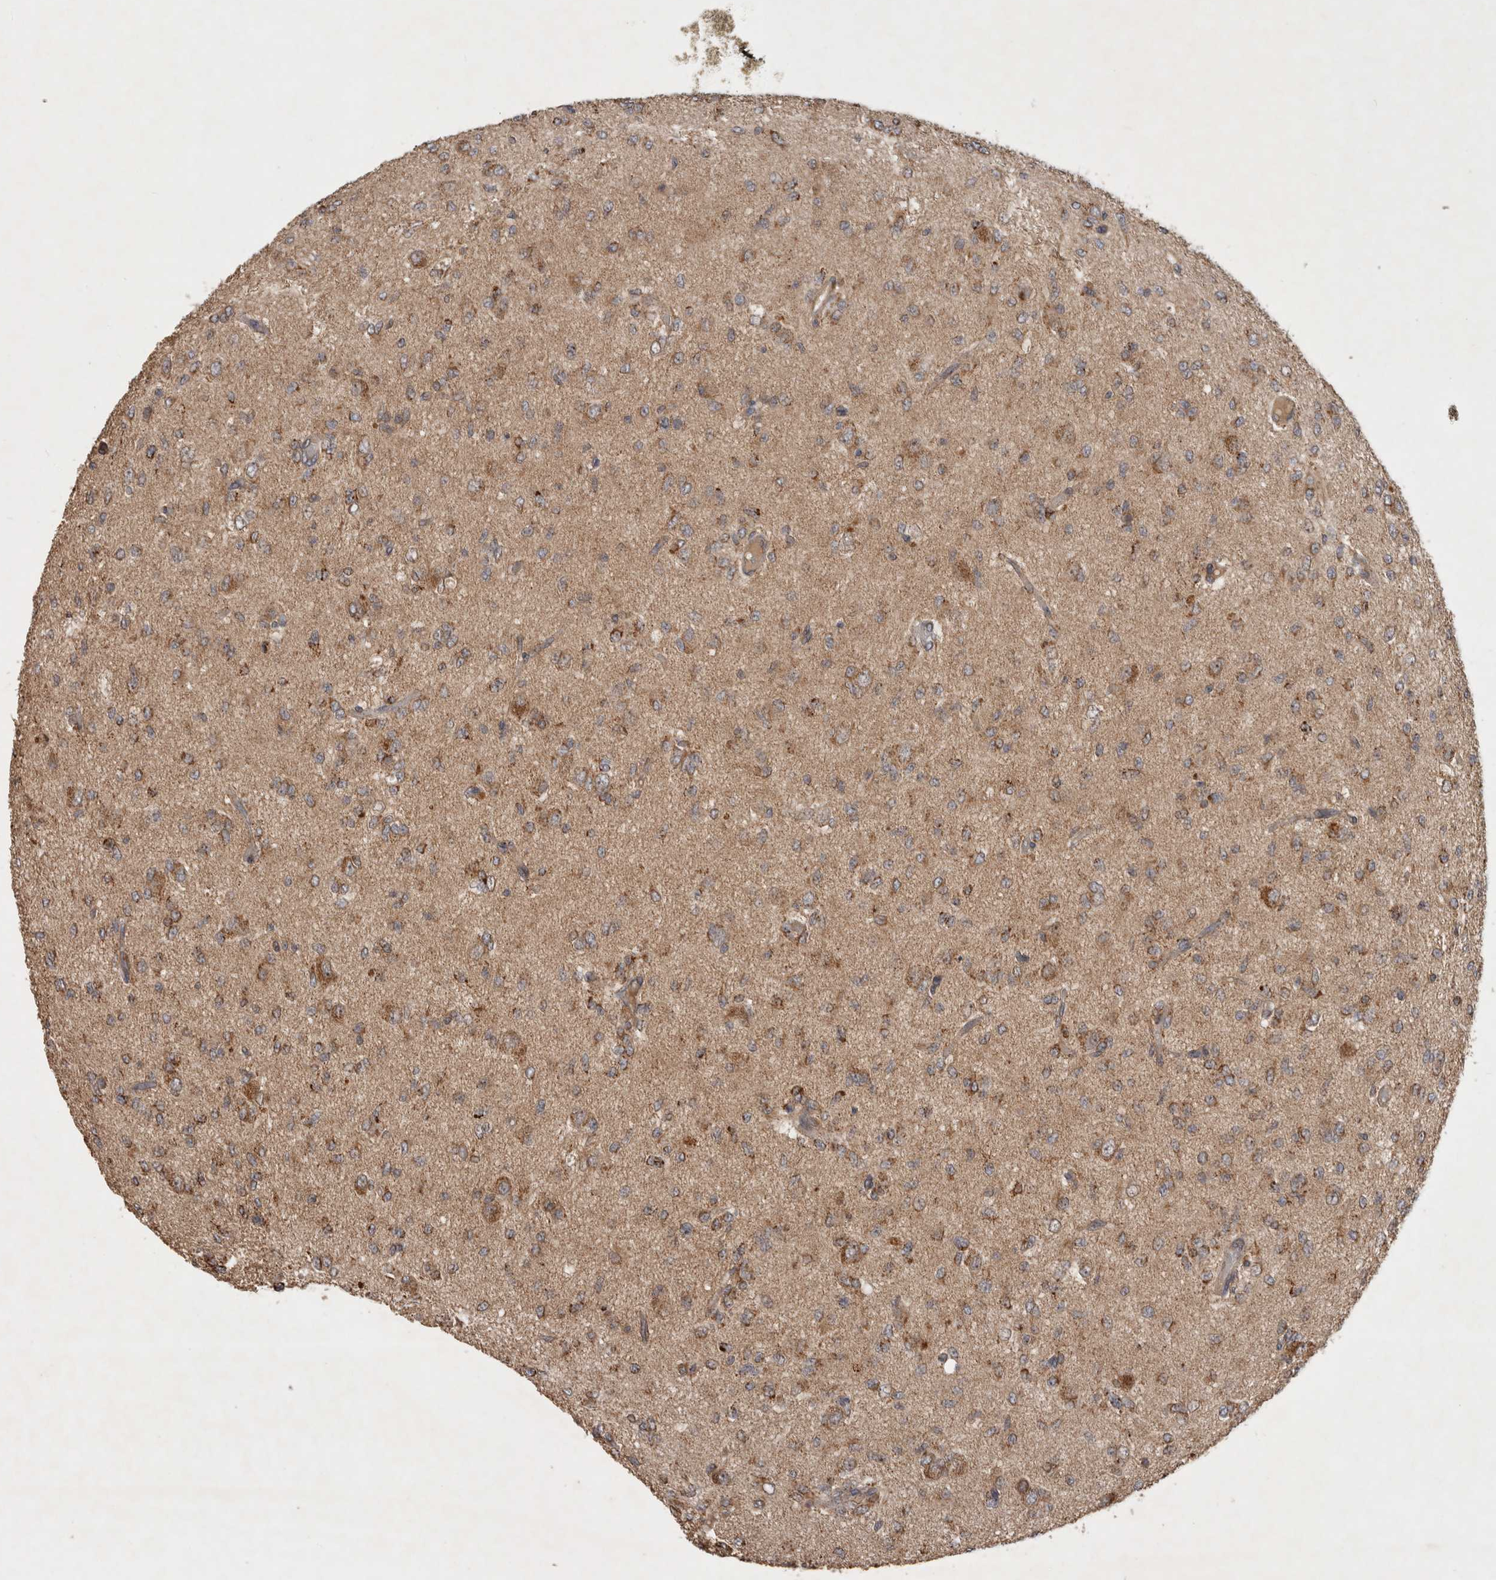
{"staining": {"intensity": "moderate", "quantity": "25%-75%", "location": "cytoplasmic/membranous"}, "tissue": "glioma", "cell_type": "Tumor cells", "image_type": "cancer", "snomed": [{"axis": "morphology", "description": "Glioma, malignant, High grade"}, {"axis": "topography", "description": "Brain"}], "caption": "About 25%-75% of tumor cells in human high-grade glioma (malignant) exhibit moderate cytoplasmic/membranous protein positivity as visualized by brown immunohistochemical staining.", "gene": "SERAC1", "patient": {"sex": "female", "age": 59}}